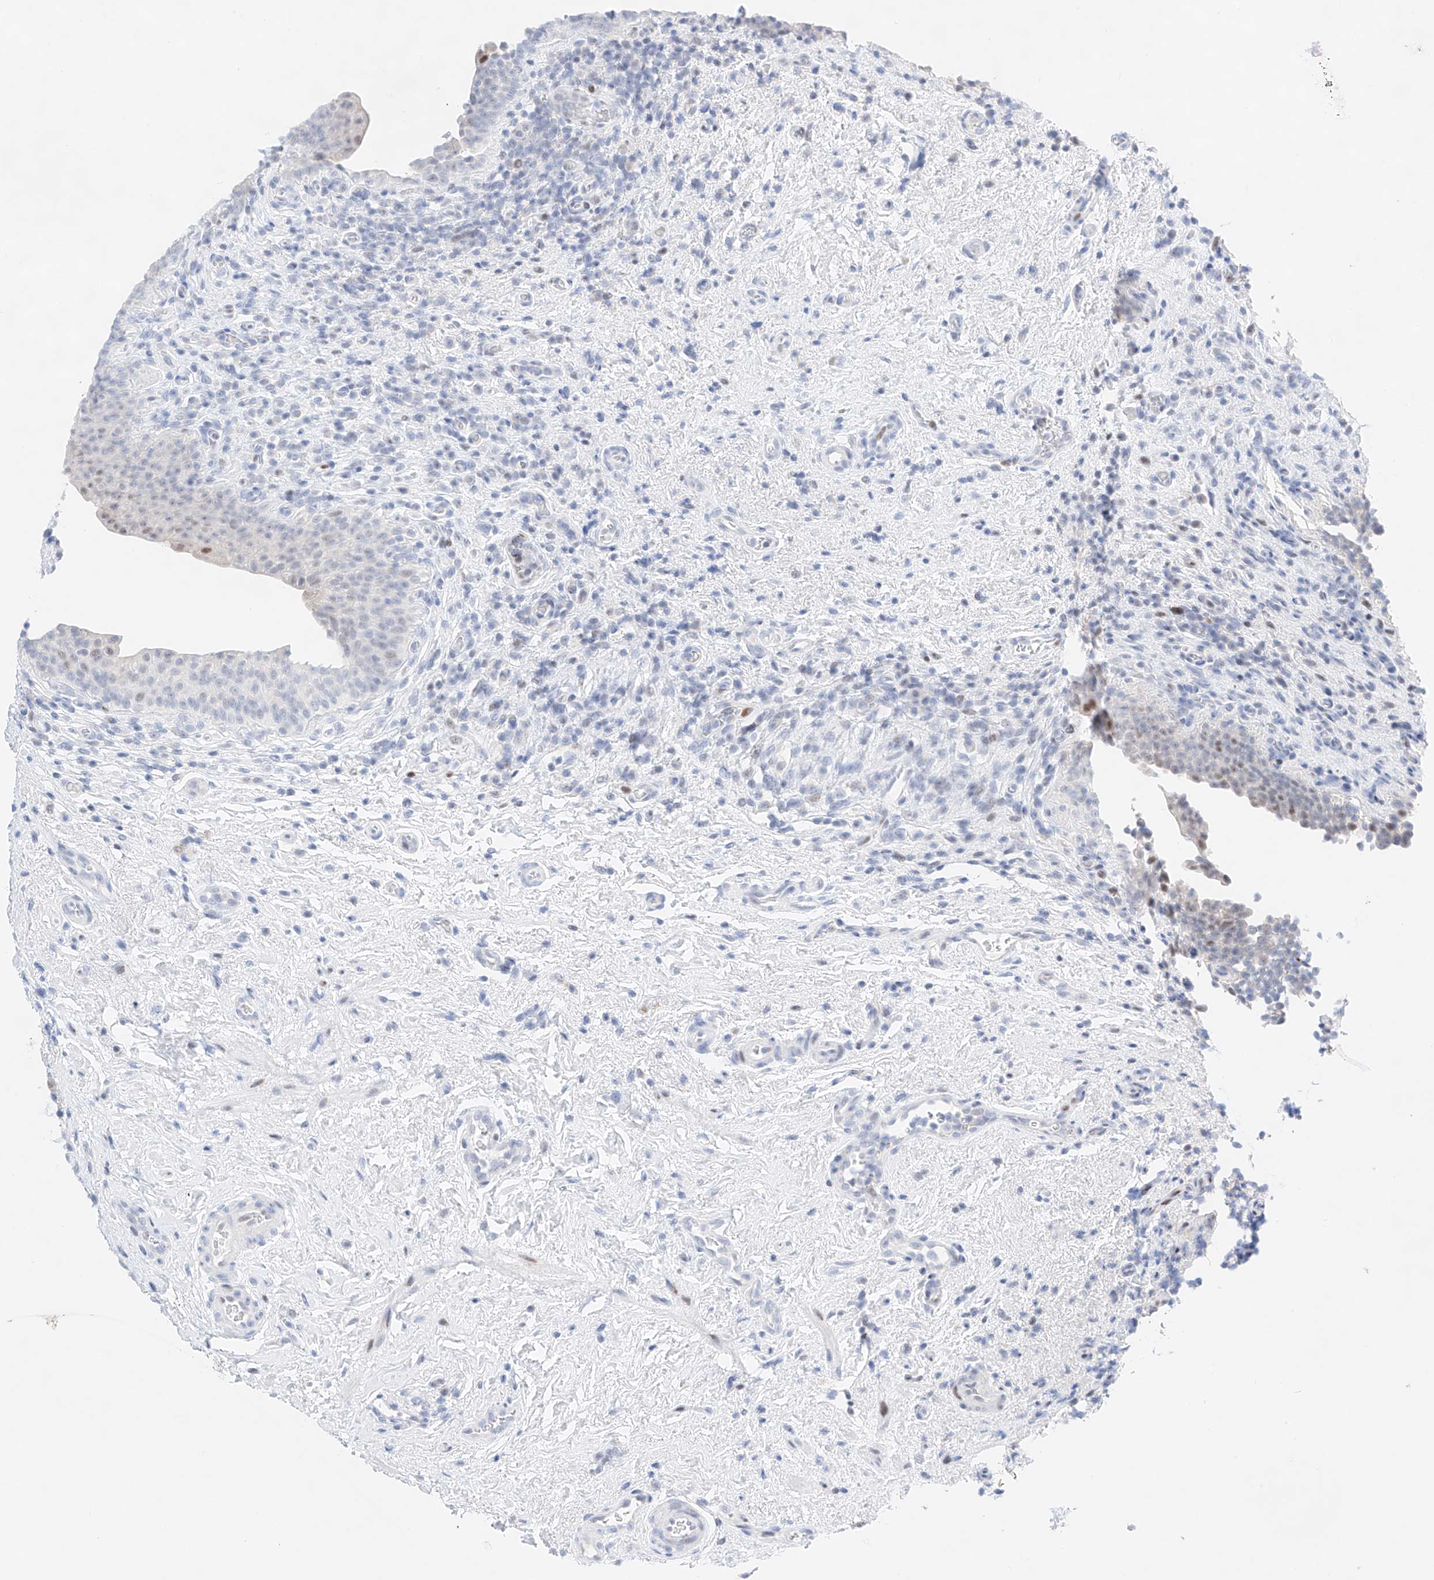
{"staining": {"intensity": "strong", "quantity": "<25%", "location": "nuclear"}, "tissue": "urinary bladder", "cell_type": "Urothelial cells", "image_type": "normal", "snomed": [{"axis": "morphology", "description": "Normal tissue, NOS"}, {"axis": "topography", "description": "Urinary bladder"}], "caption": "Immunohistochemistry histopathology image of benign urinary bladder: urinary bladder stained using immunohistochemistry (IHC) reveals medium levels of strong protein expression localized specifically in the nuclear of urothelial cells, appearing as a nuclear brown color.", "gene": "NT5C3B", "patient": {"sex": "male", "age": 83}}